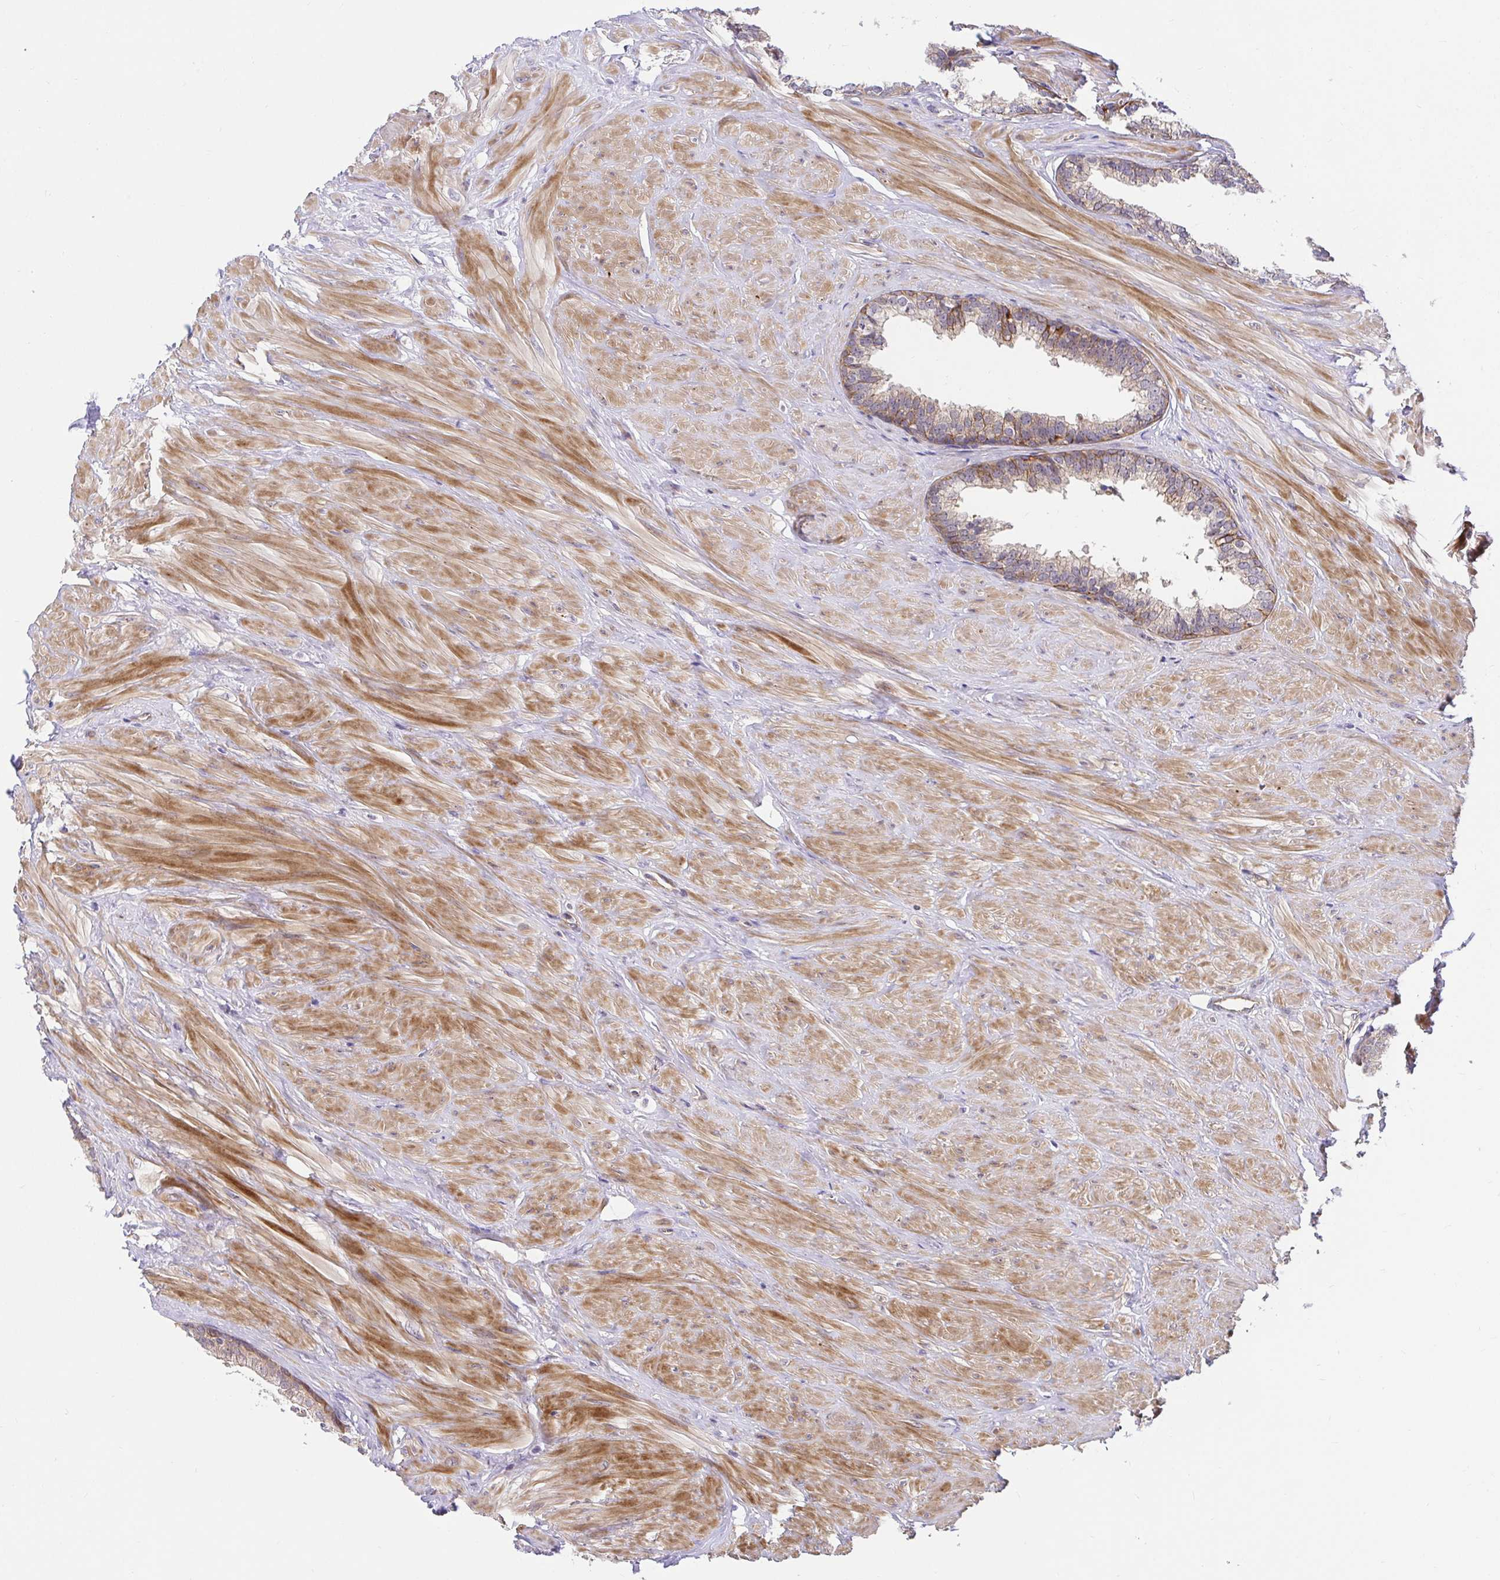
{"staining": {"intensity": "moderate", "quantity": "25%-75%", "location": "cytoplasmic/membranous"}, "tissue": "prostate", "cell_type": "Glandular cells", "image_type": "normal", "snomed": [{"axis": "morphology", "description": "Normal tissue, NOS"}, {"axis": "topography", "description": "Prostate"}, {"axis": "topography", "description": "Peripheral nerve tissue"}], "caption": "Normal prostate reveals moderate cytoplasmic/membranous expression in approximately 25%-75% of glandular cells (brown staining indicates protein expression, while blue staining denotes nuclei)..", "gene": "TRIM55", "patient": {"sex": "male", "age": 55}}